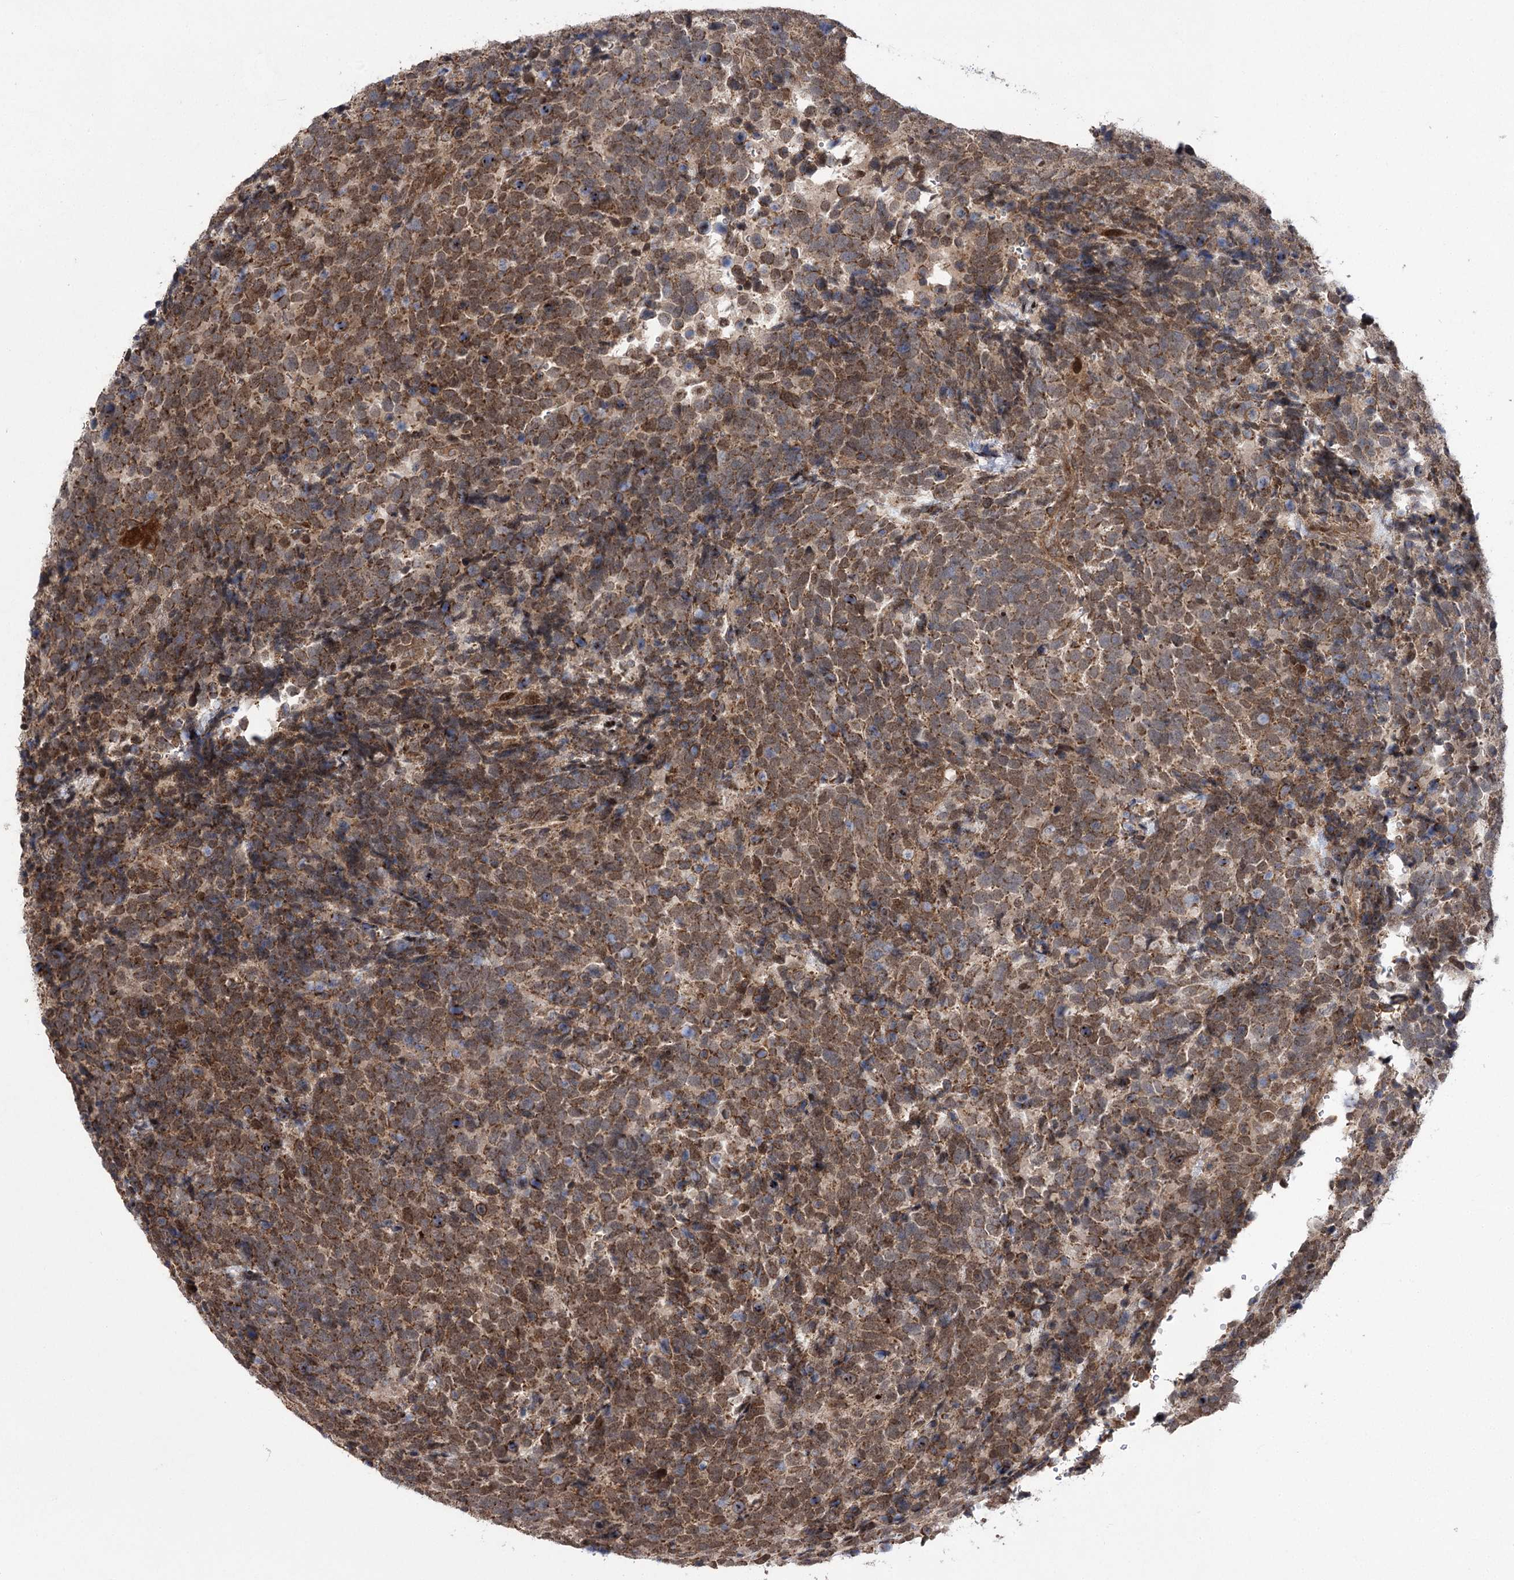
{"staining": {"intensity": "moderate", "quantity": ">75%", "location": "cytoplasmic/membranous,nuclear"}, "tissue": "urothelial cancer", "cell_type": "Tumor cells", "image_type": "cancer", "snomed": [{"axis": "morphology", "description": "Urothelial carcinoma, High grade"}, {"axis": "topography", "description": "Urinary bladder"}], "caption": "Immunohistochemistry of urothelial carcinoma (high-grade) shows medium levels of moderate cytoplasmic/membranous and nuclear staining in about >75% of tumor cells.", "gene": "TENM2", "patient": {"sex": "female", "age": 82}}